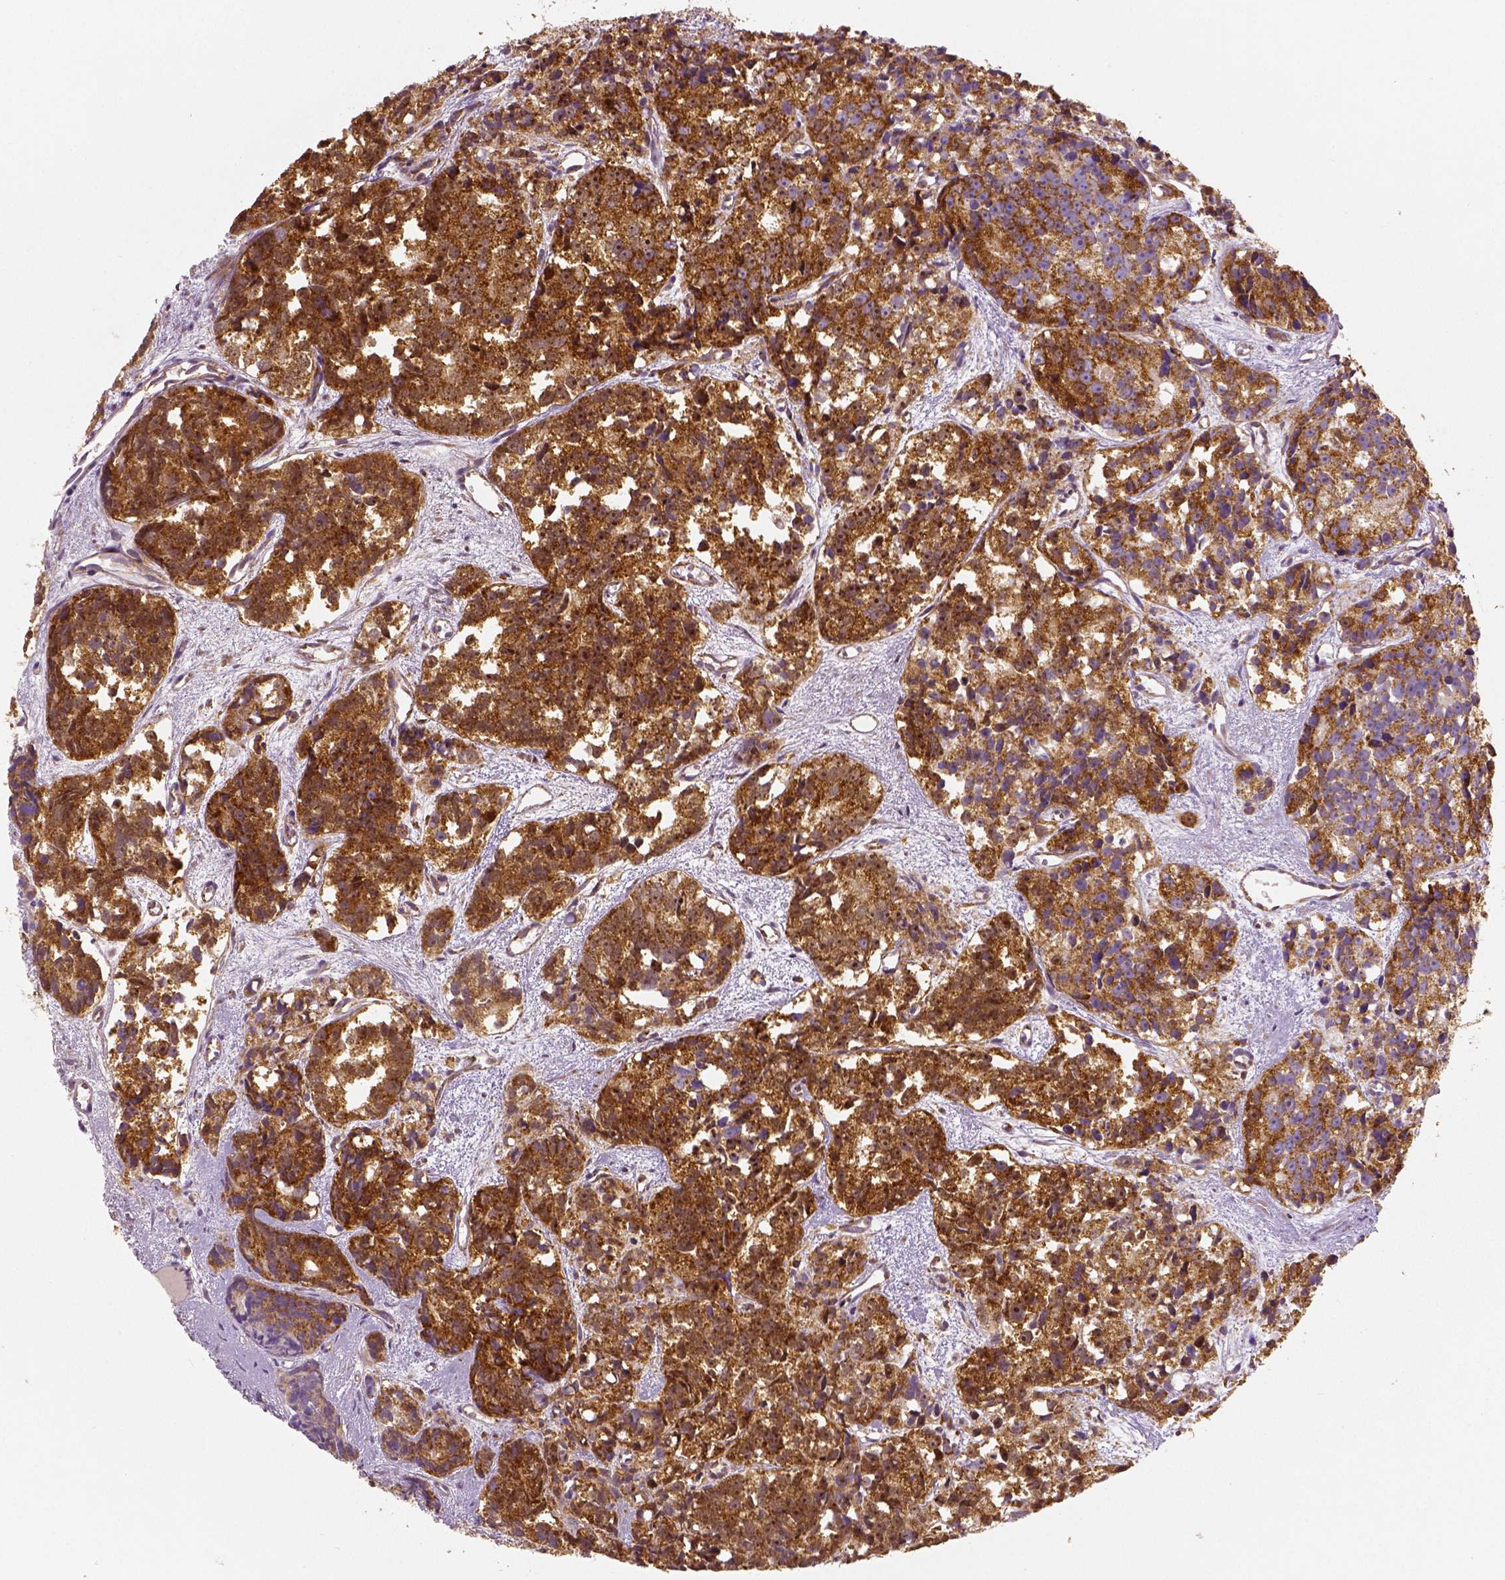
{"staining": {"intensity": "moderate", "quantity": ">75%", "location": "cytoplasmic/membranous"}, "tissue": "prostate cancer", "cell_type": "Tumor cells", "image_type": "cancer", "snomed": [{"axis": "morphology", "description": "Adenocarcinoma, High grade"}, {"axis": "topography", "description": "Prostate"}], "caption": "Prostate cancer was stained to show a protein in brown. There is medium levels of moderate cytoplasmic/membranous staining in approximately >75% of tumor cells.", "gene": "PGAM5", "patient": {"sex": "male", "age": 77}}